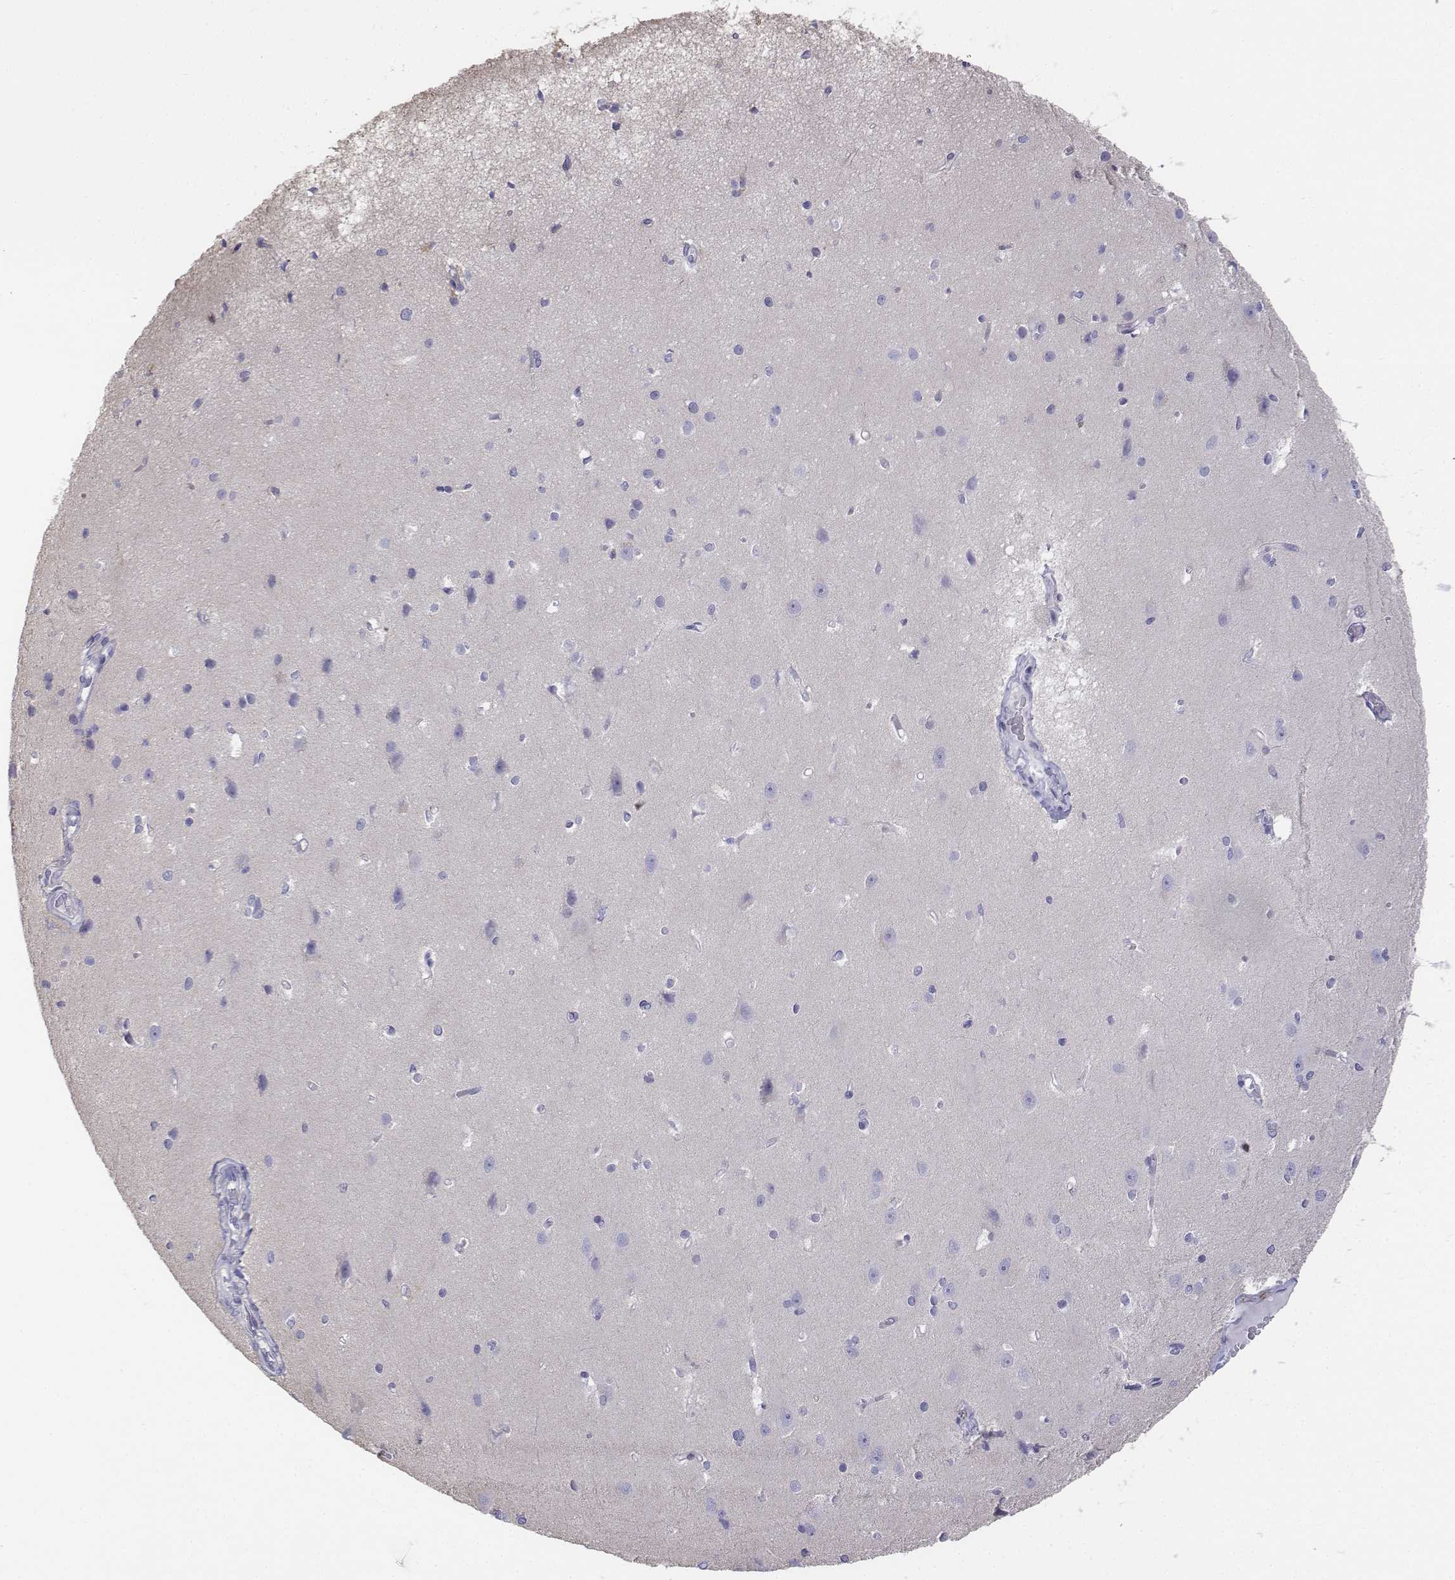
{"staining": {"intensity": "negative", "quantity": "none", "location": "none"}, "tissue": "cerebral cortex", "cell_type": "Endothelial cells", "image_type": "normal", "snomed": [{"axis": "morphology", "description": "Normal tissue, NOS"}, {"axis": "topography", "description": "Cerebral cortex"}], "caption": "Protein analysis of unremarkable cerebral cortex reveals no significant staining in endothelial cells. The staining was performed using DAB to visualize the protein expression in brown, while the nuclei were stained in blue with hematoxylin (Magnification: 20x).", "gene": "LGSN", "patient": {"sex": "male", "age": 37}}